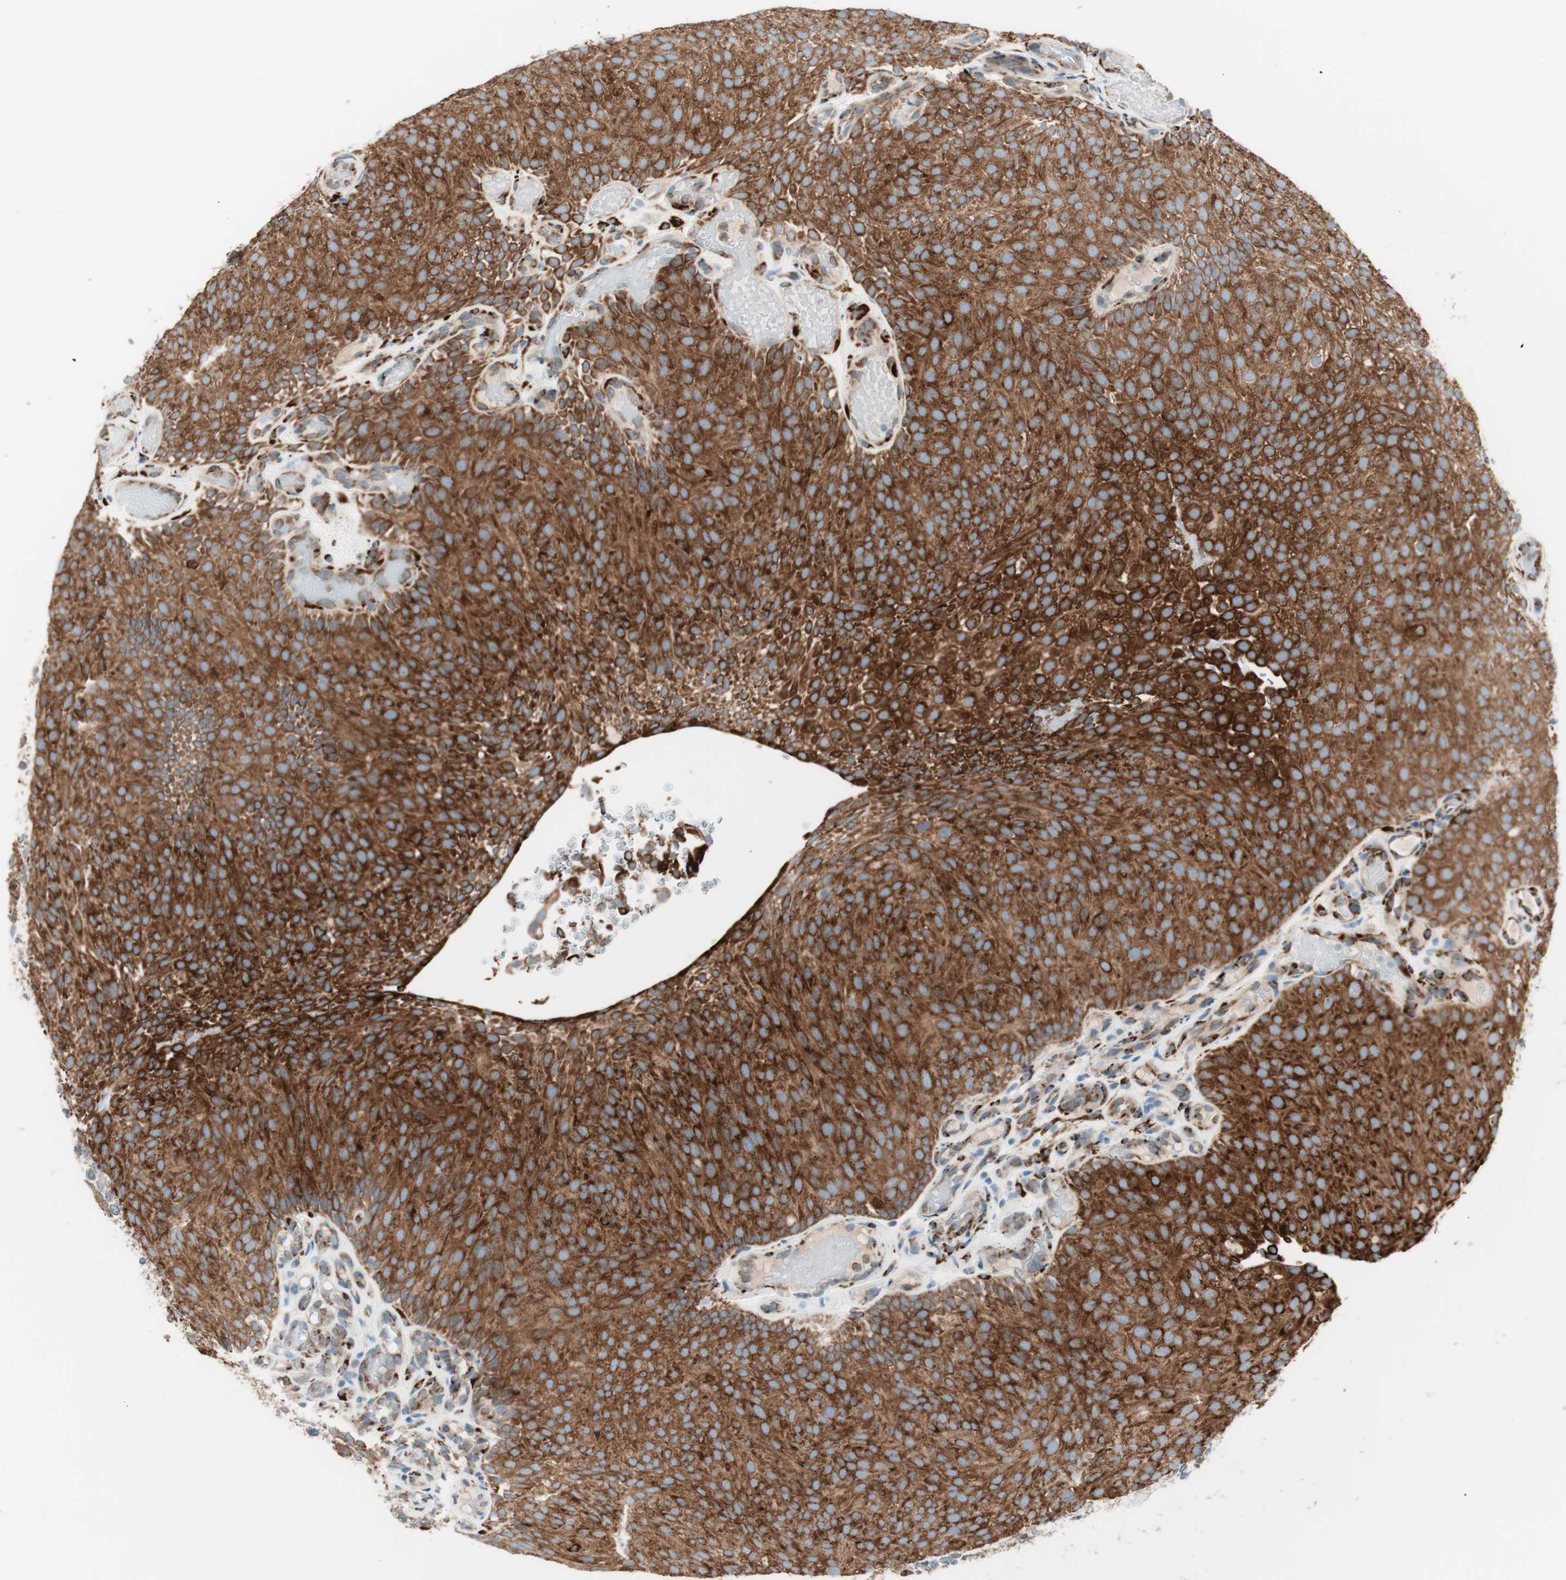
{"staining": {"intensity": "strong", "quantity": ">75%", "location": "cytoplasmic/membranous"}, "tissue": "urothelial cancer", "cell_type": "Tumor cells", "image_type": "cancer", "snomed": [{"axis": "morphology", "description": "Urothelial carcinoma, Low grade"}, {"axis": "topography", "description": "Urinary bladder"}], "caption": "A brown stain labels strong cytoplasmic/membranous expression of a protein in human urothelial carcinoma (low-grade) tumor cells.", "gene": "P4HTM", "patient": {"sex": "male", "age": 78}}